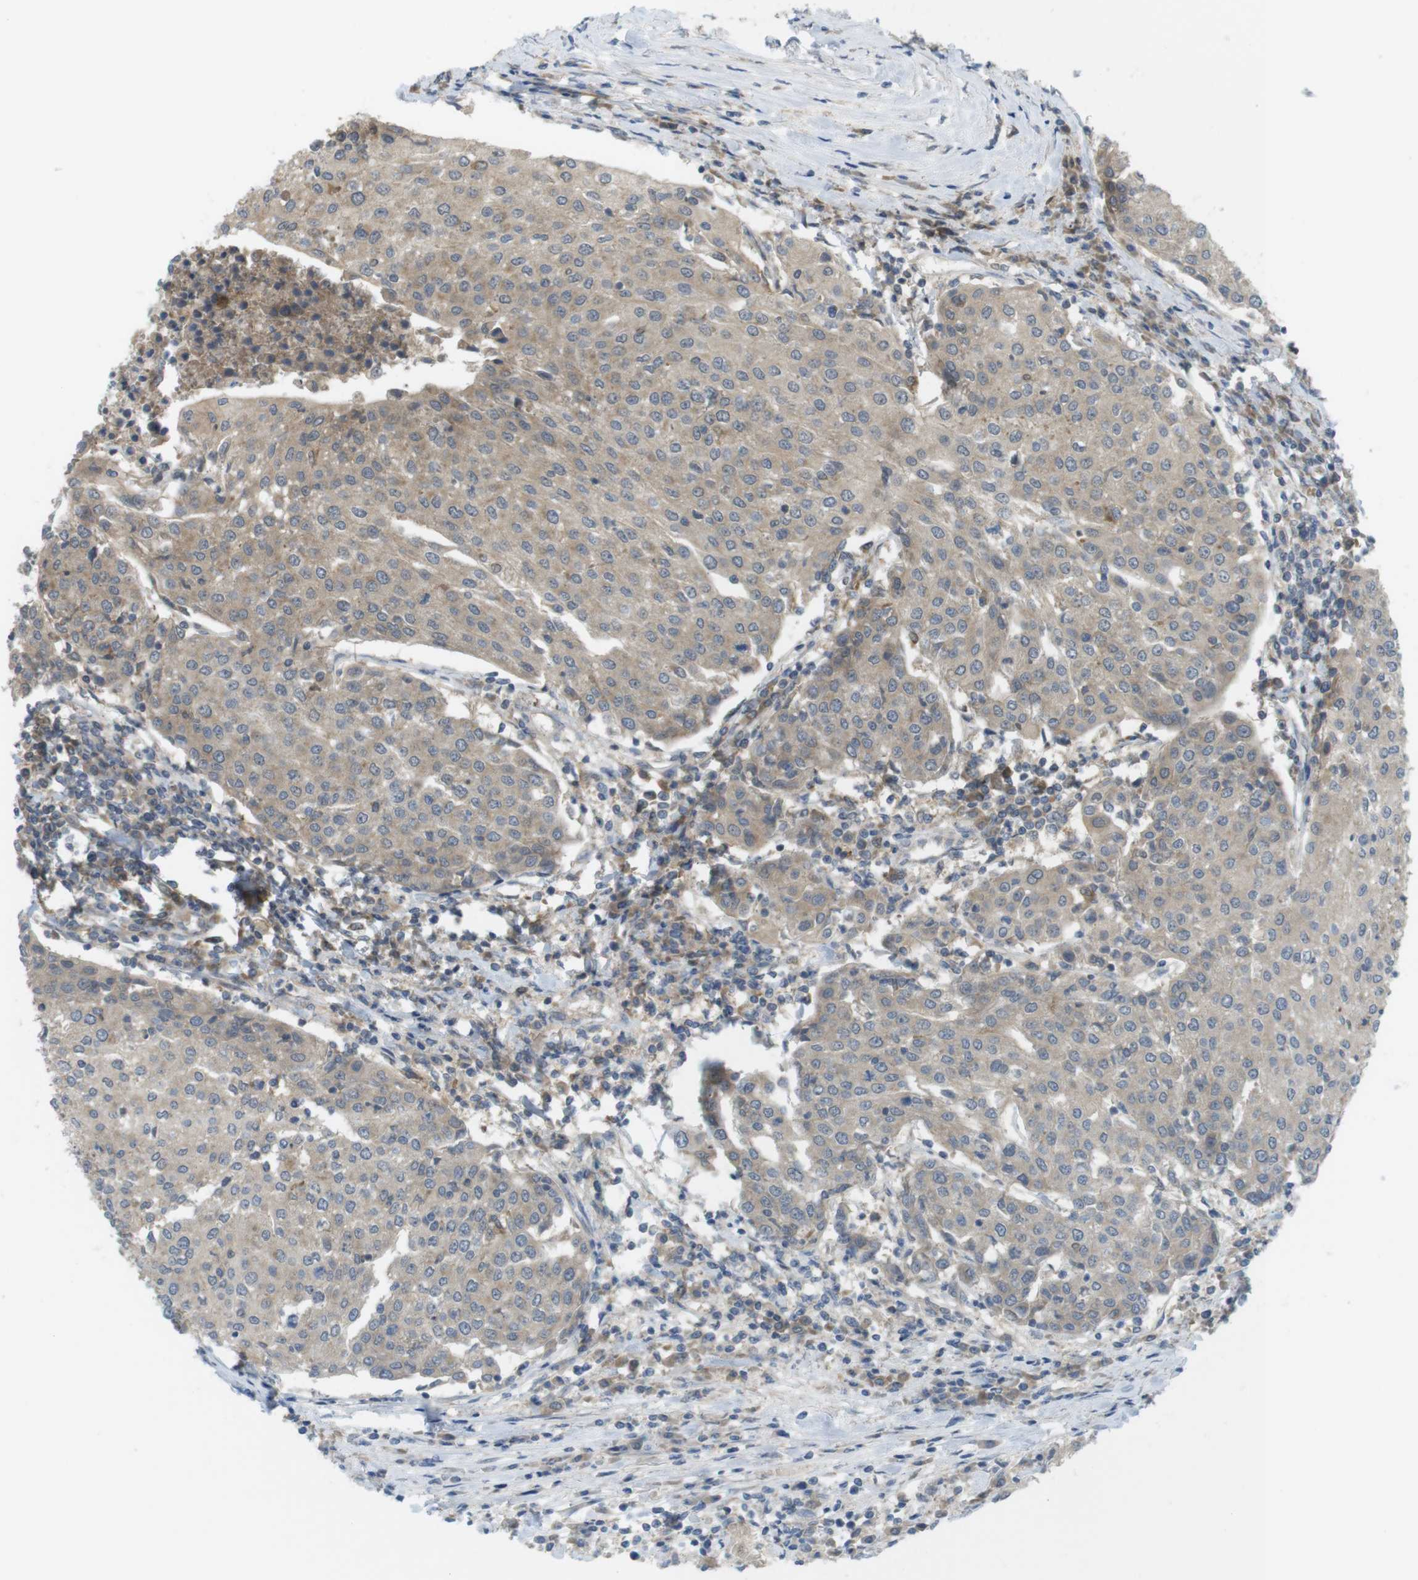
{"staining": {"intensity": "weak", "quantity": "25%-75%", "location": "cytoplasmic/membranous"}, "tissue": "urothelial cancer", "cell_type": "Tumor cells", "image_type": "cancer", "snomed": [{"axis": "morphology", "description": "Urothelial carcinoma, High grade"}, {"axis": "topography", "description": "Urinary bladder"}], "caption": "IHC histopathology image of urothelial cancer stained for a protein (brown), which shows low levels of weak cytoplasmic/membranous positivity in approximately 25%-75% of tumor cells.", "gene": "RNF130", "patient": {"sex": "female", "age": 85}}